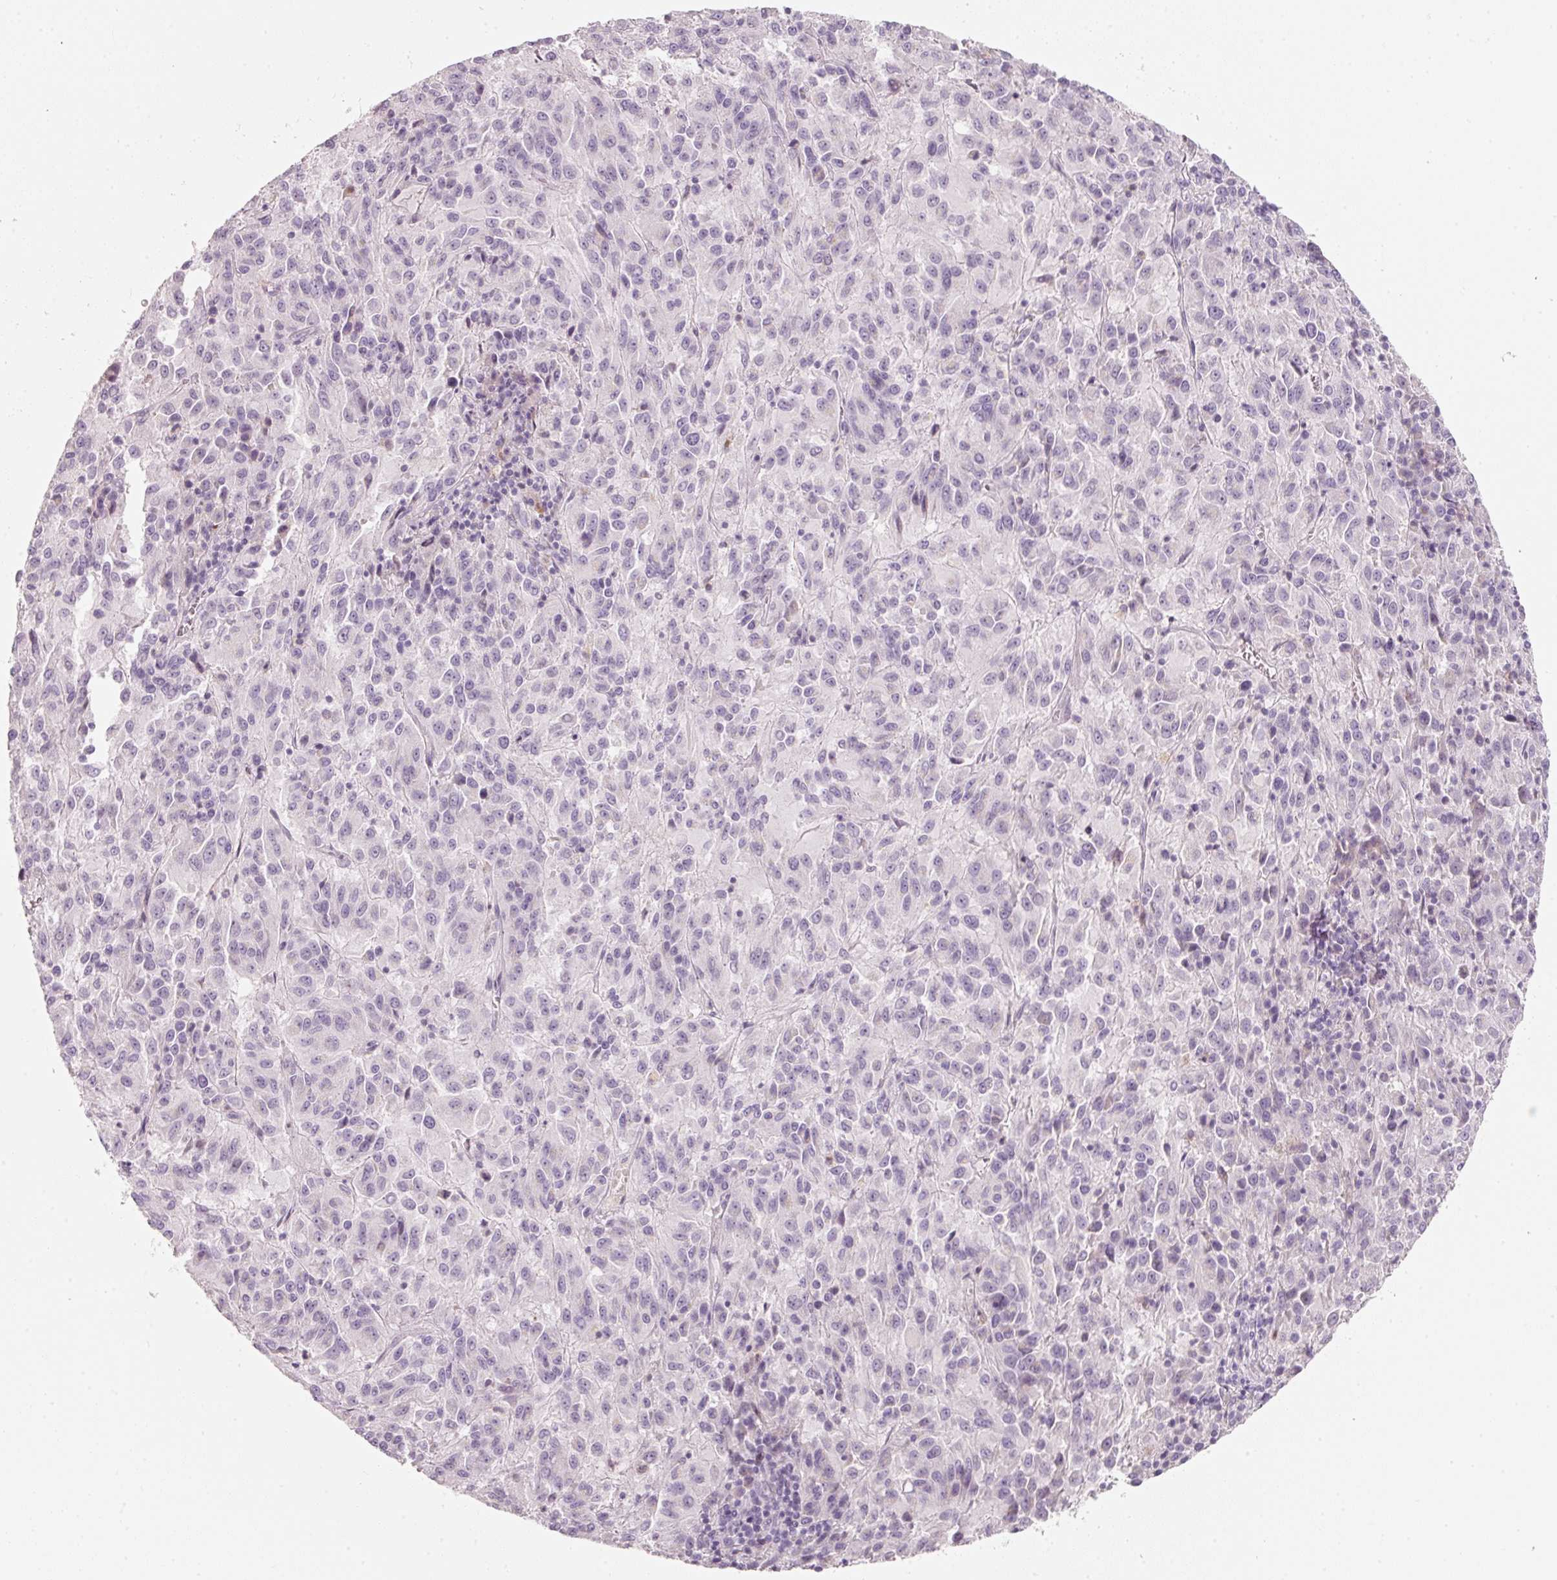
{"staining": {"intensity": "negative", "quantity": "none", "location": "none"}, "tissue": "melanoma", "cell_type": "Tumor cells", "image_type": "cancer", "snomed": [{"axis": "morphology", "description": "Malignant melanoma, Metastatic site"}, {"axis": "topography", "description": "Lung"}], "caption": "High magnification brightfield microscopy of melanoma stained with DAB (3,3'-diaminobenzidine) (brown) and counterstained with hematoxylin (blue): tumor cells show no significant expression.", "gene": "ENSG00000206549", "patient": {"sex": "male", "age": 64}}